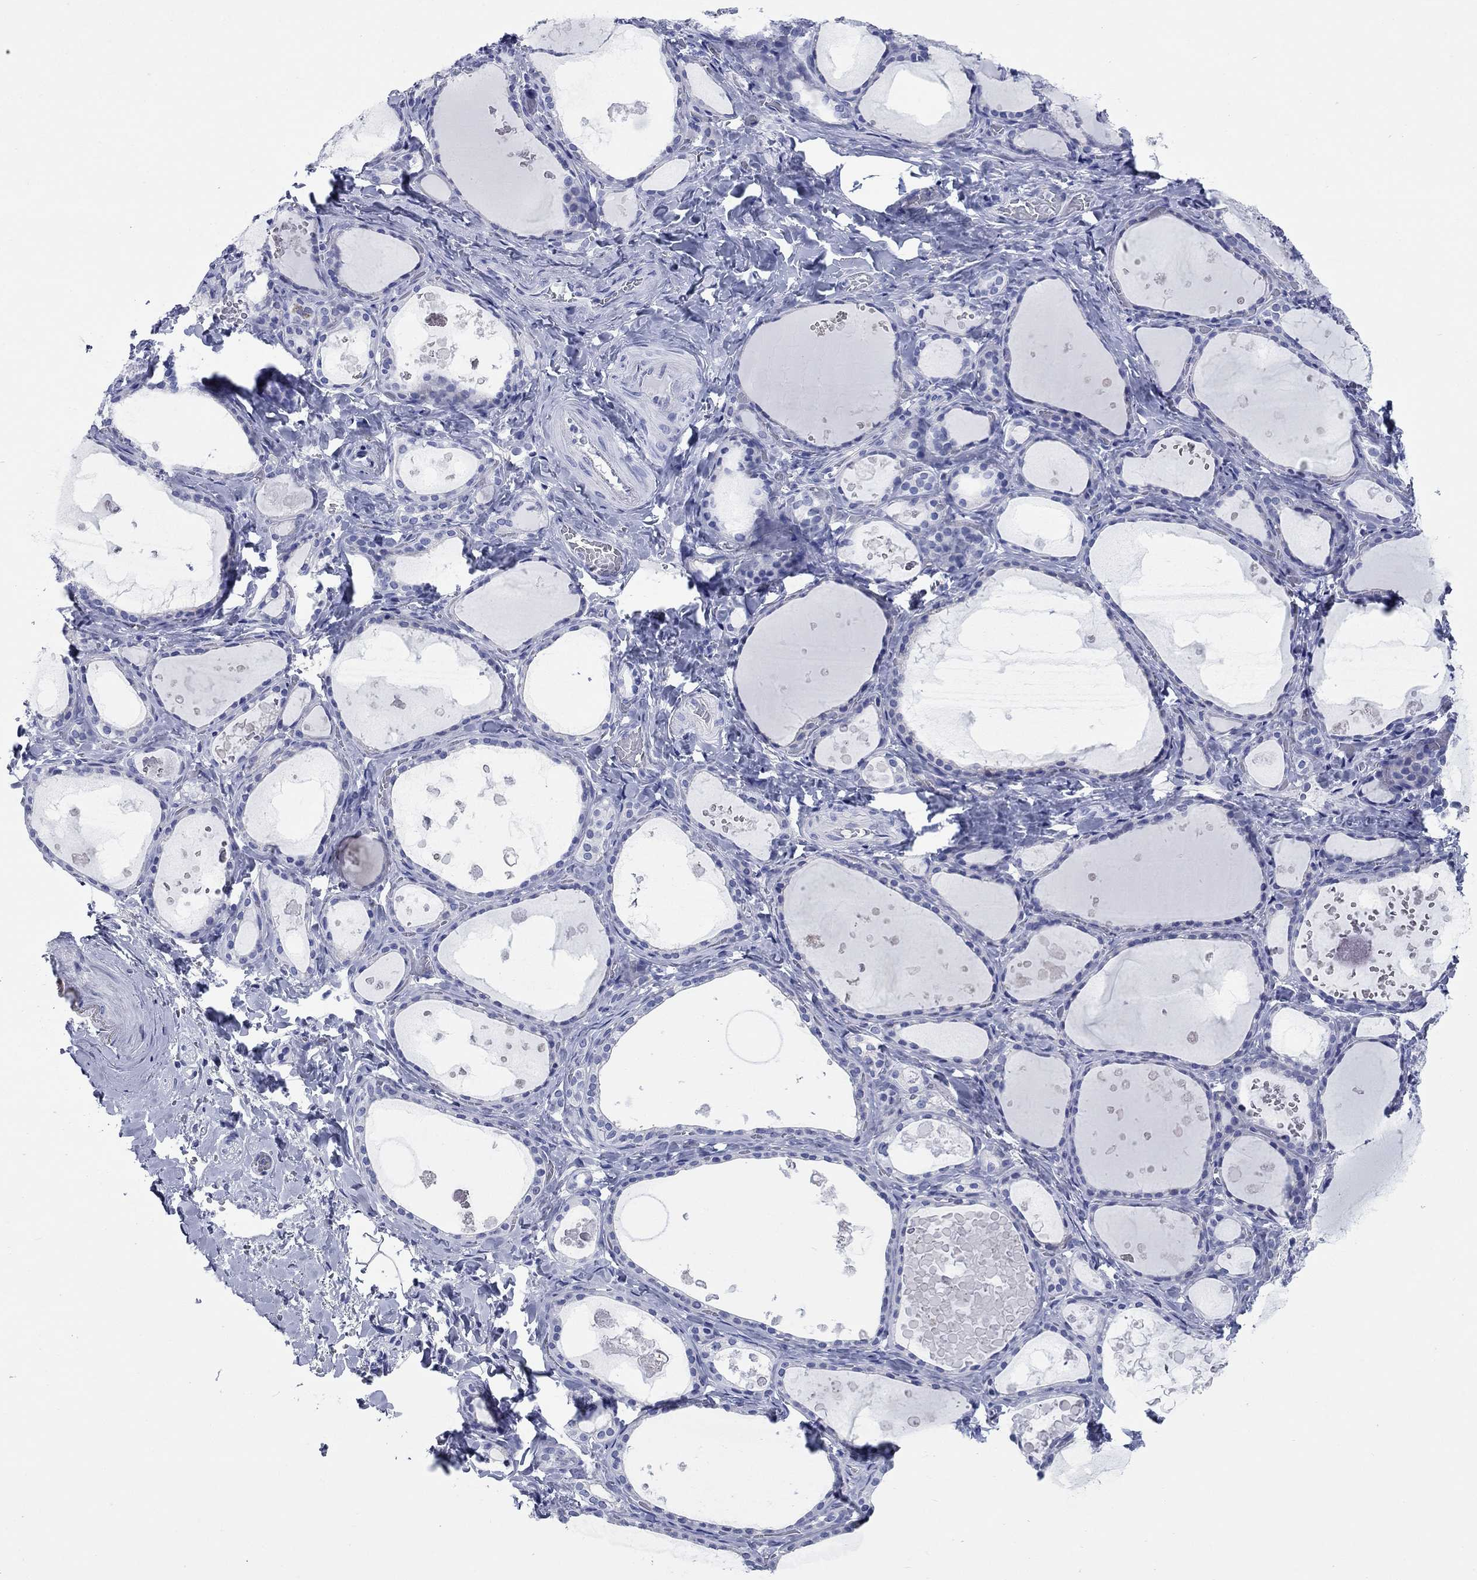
{"staining": {"intensity": "negative", "quantity": "none", "location": "none"}, "tissue": "thyroid gland", "cell_type": "Glandular cells", "image_type": "normal", "snomed": [{"axis": "morphology", "description": "Normal tissue, NOS"}, {"axis": "topography", "description": "Thyroid gland"}], "caption": "This is a photomicrograph of immunohistochemistry (IHC) staining of unremarkable thyroid gland, which shows no staining in glandular cells. (DAB (3,3'-diaminobenzidine) immunohistochemistry visualized using brightfield microscopy, high magnification).", "gene": "CCNA1", "patient": {"sex": "female", "age": 56}}